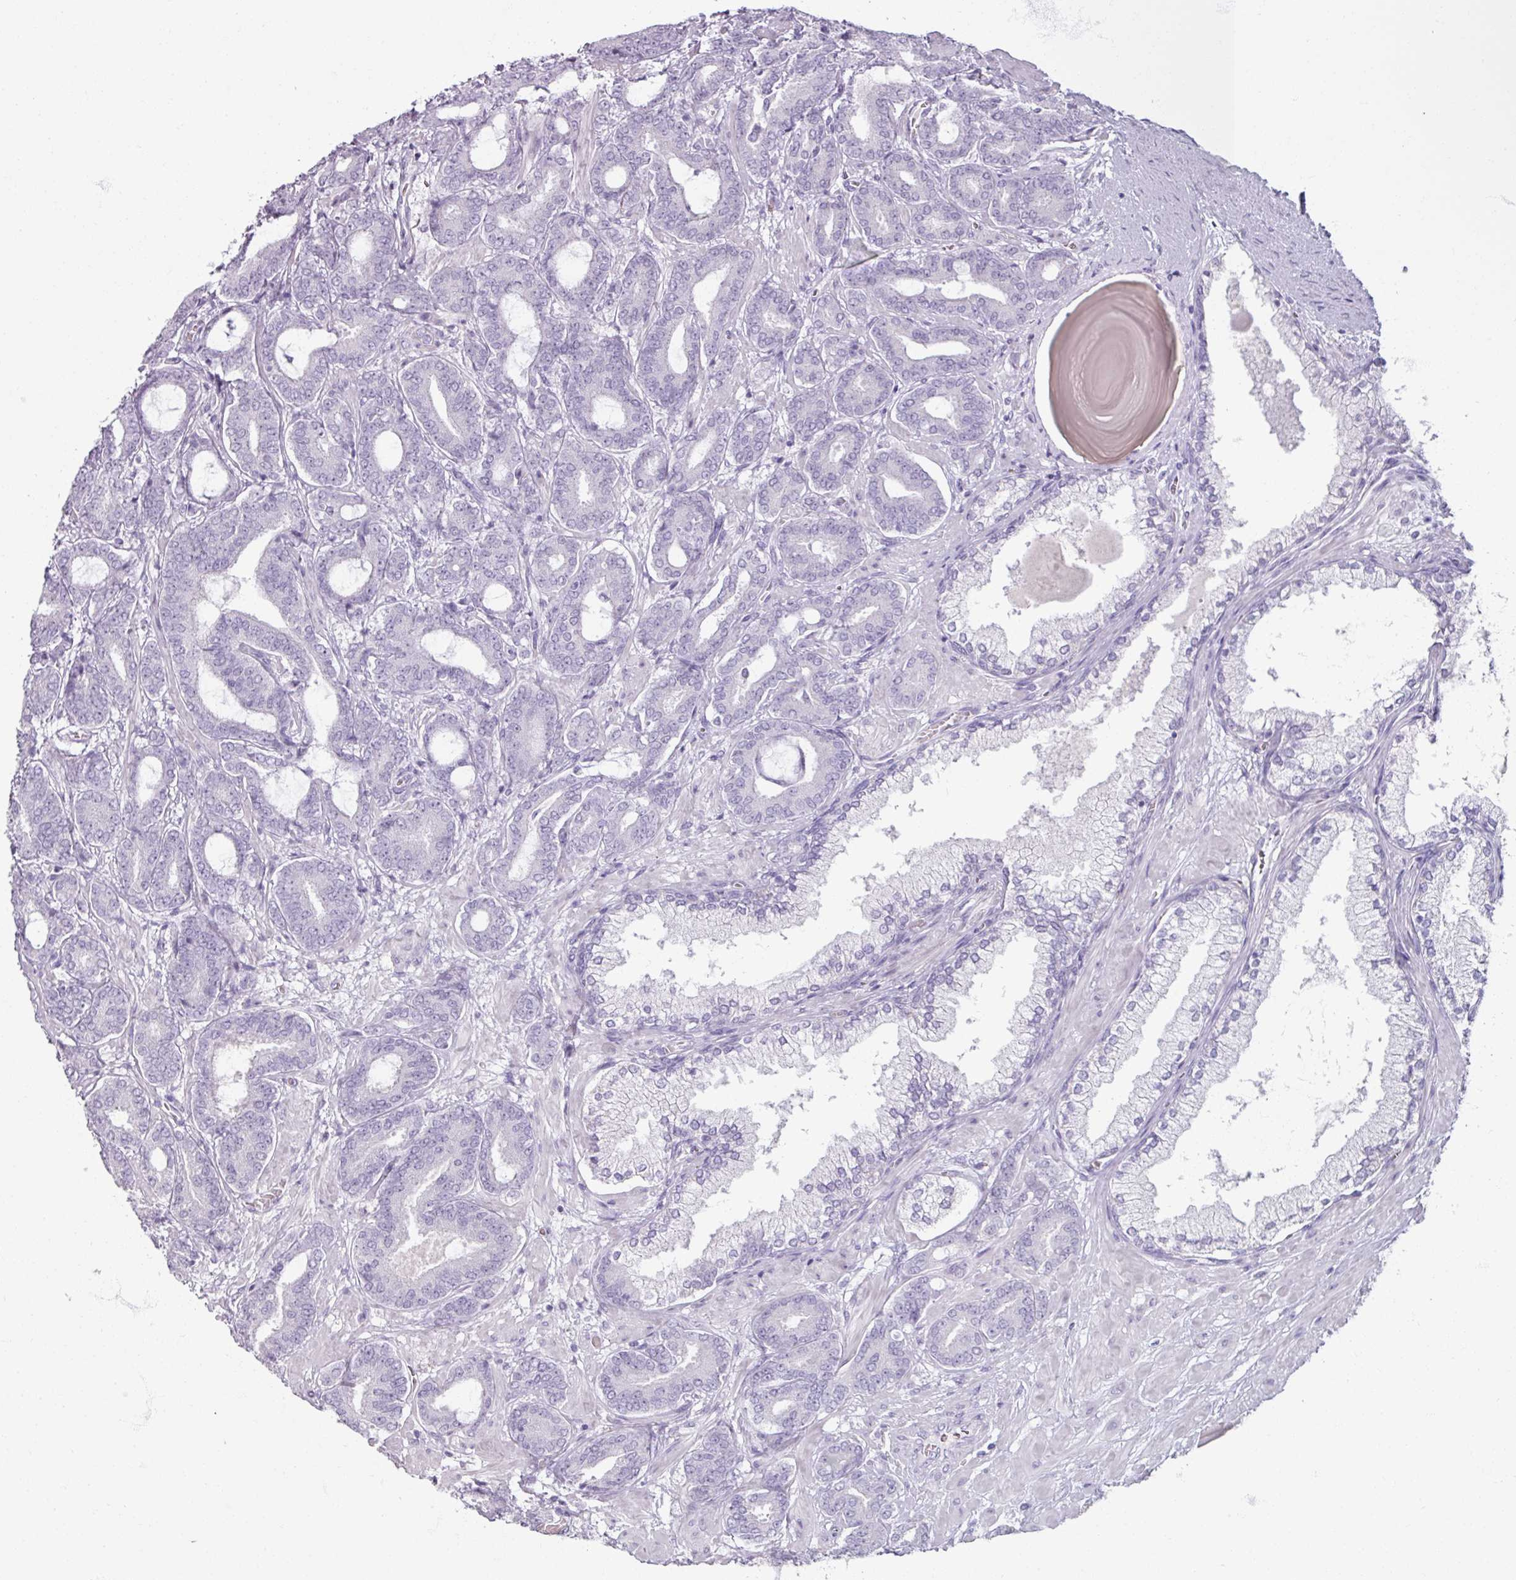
{"staining": {"intensity": "negative", "quantity": "none", "location": "none"}, "tissue": "prostate cancer", "cell_type": "Tumor cells", "image_type": "cancer", "snomed": [{"axis": "morphology", "description": "Adenocarcinoma, Low grade"}, {"axis": "topography", "description": "Prostate and seminal vesicle, NOS"}], "caption": "Tumor cells are negative for brown protein staining in adenocarcinoma (low-grade) (prostate).", "gene": "ARG1", "patient": {"sex": "male", "age": 61}}